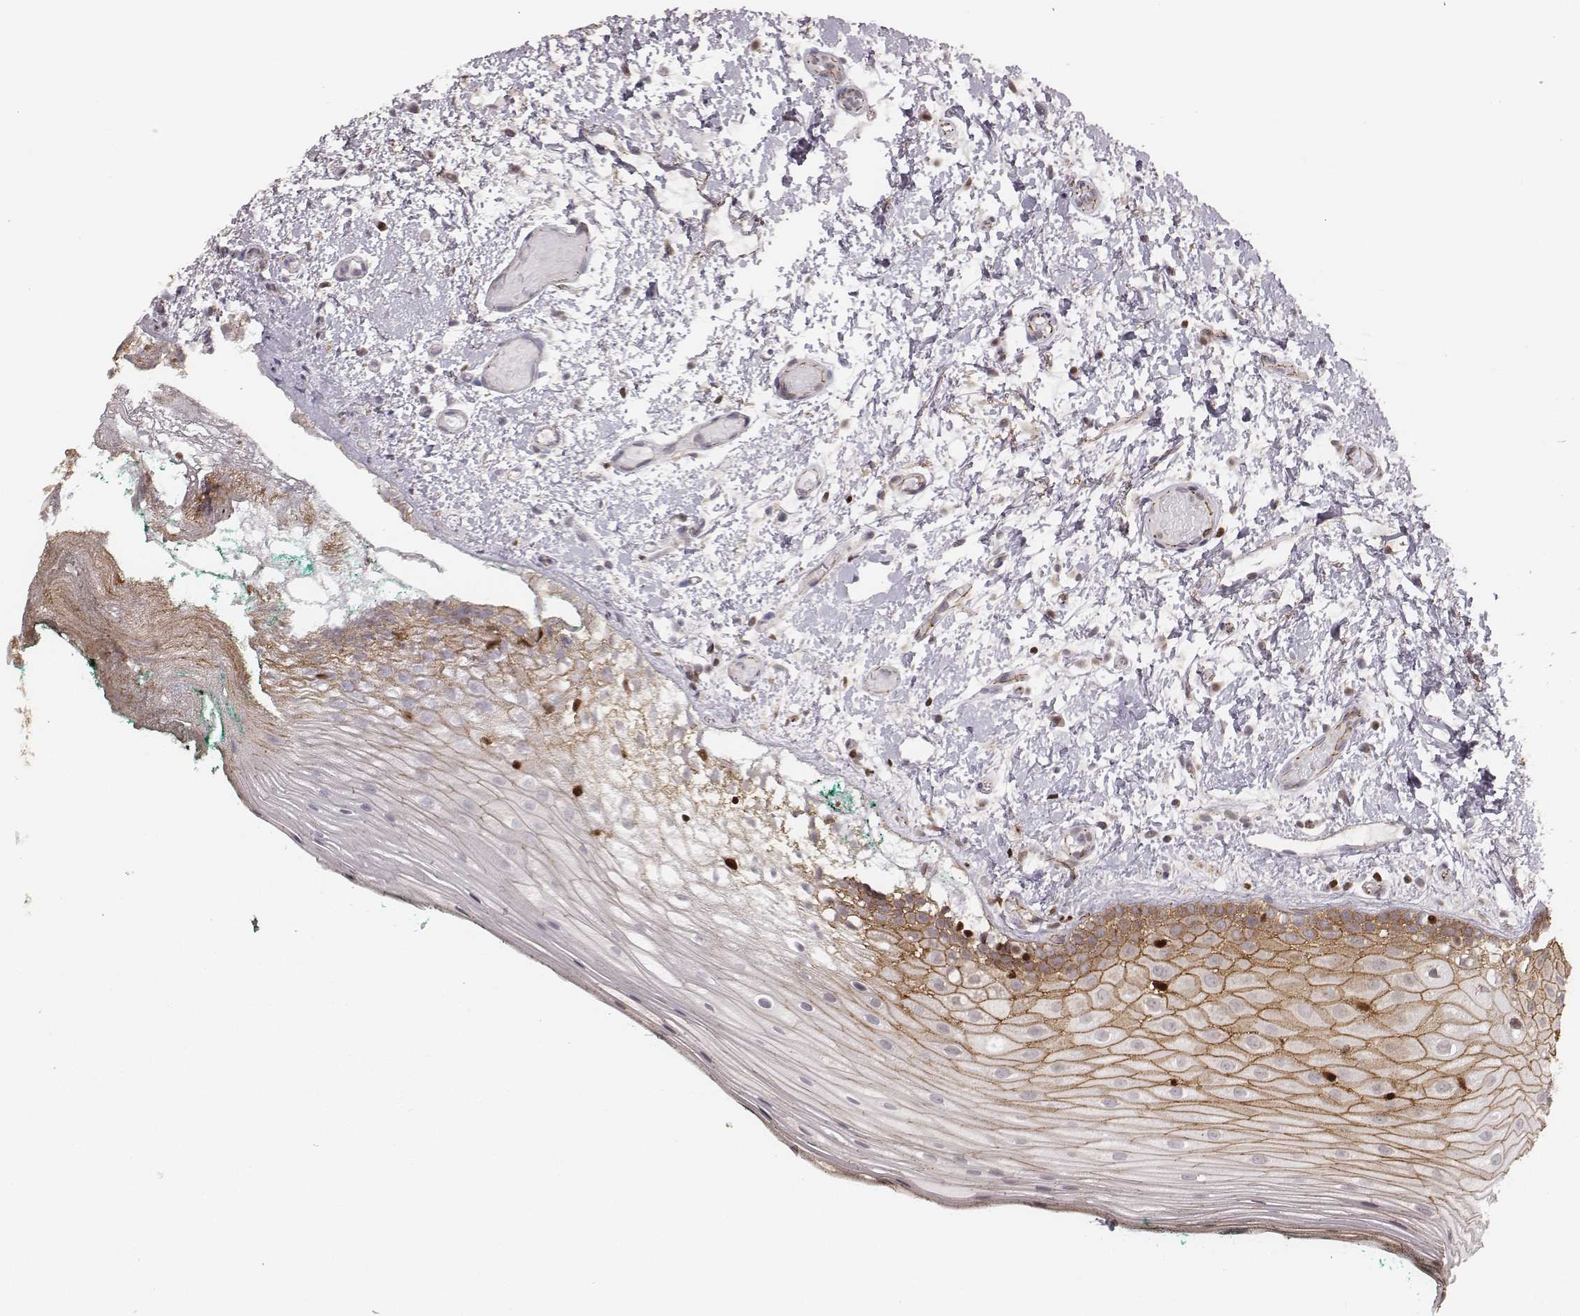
{"staining": {"intensity": "moderate", "quantity": ">75%", "location": "cytoplasmic/membranous"}, "tissue": "oral mucosa", "cell_type": "Squamous epithelial cells", "image_type": "normal", "snomed": [{"axis": "morphology", "description": "Normal tissue, NOS"}, {"axis": "topography", "description": "Oral tissue"}], "caption": "Immunohistochemical staining of benign human oral mucosa displays >75% levels of moderate cytoplasmic/membranous protein staining in approximately >75% of squamous epithelial cells. Using DAB (brown) and hematoxylin (blue) stains, captured at high magnification using brightfield microscopy.", "gene": "WDR59", "patient": {"sex": "female", "age": 83}}